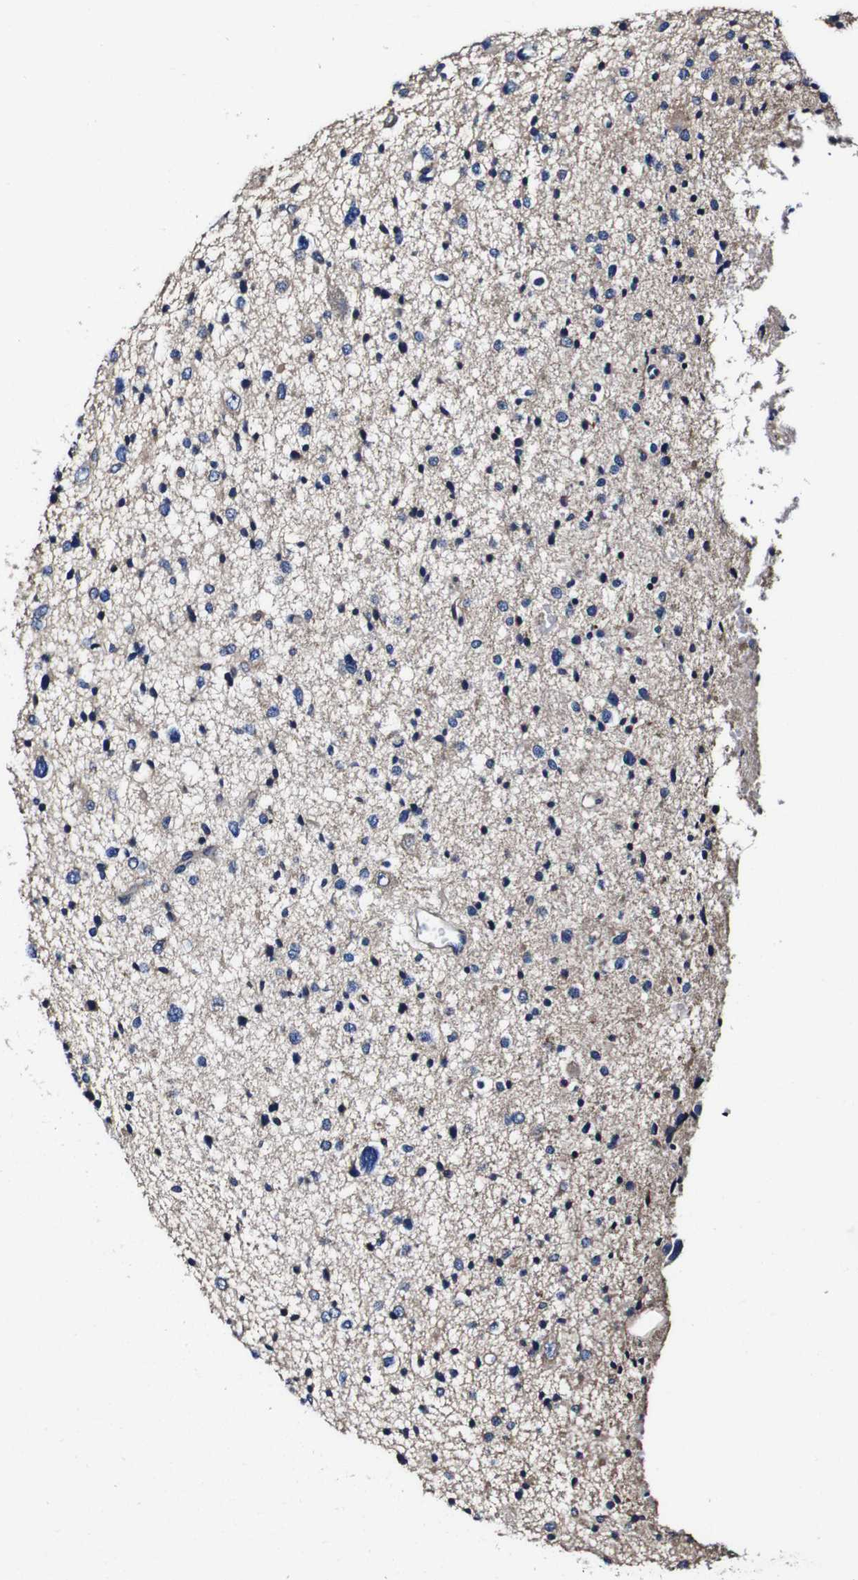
{"staining": {"intensity": "negative", "quantity": "none", "location": "none"}, "tissue": "glioma", "cell_type": "Tumor cells", "image_type": "cancer", "snomed": [{"axis": "morphology", "description": "Glioma, malignant, Low grade"}, {"axis": "topography", "description": "Brain"}], "caption": "The immunohistochemistry image has no significant positivity in tumor cells of glioma tissue.", "gene": "PDCD6IP", "patient": {"sex": "female", "age": 37}}